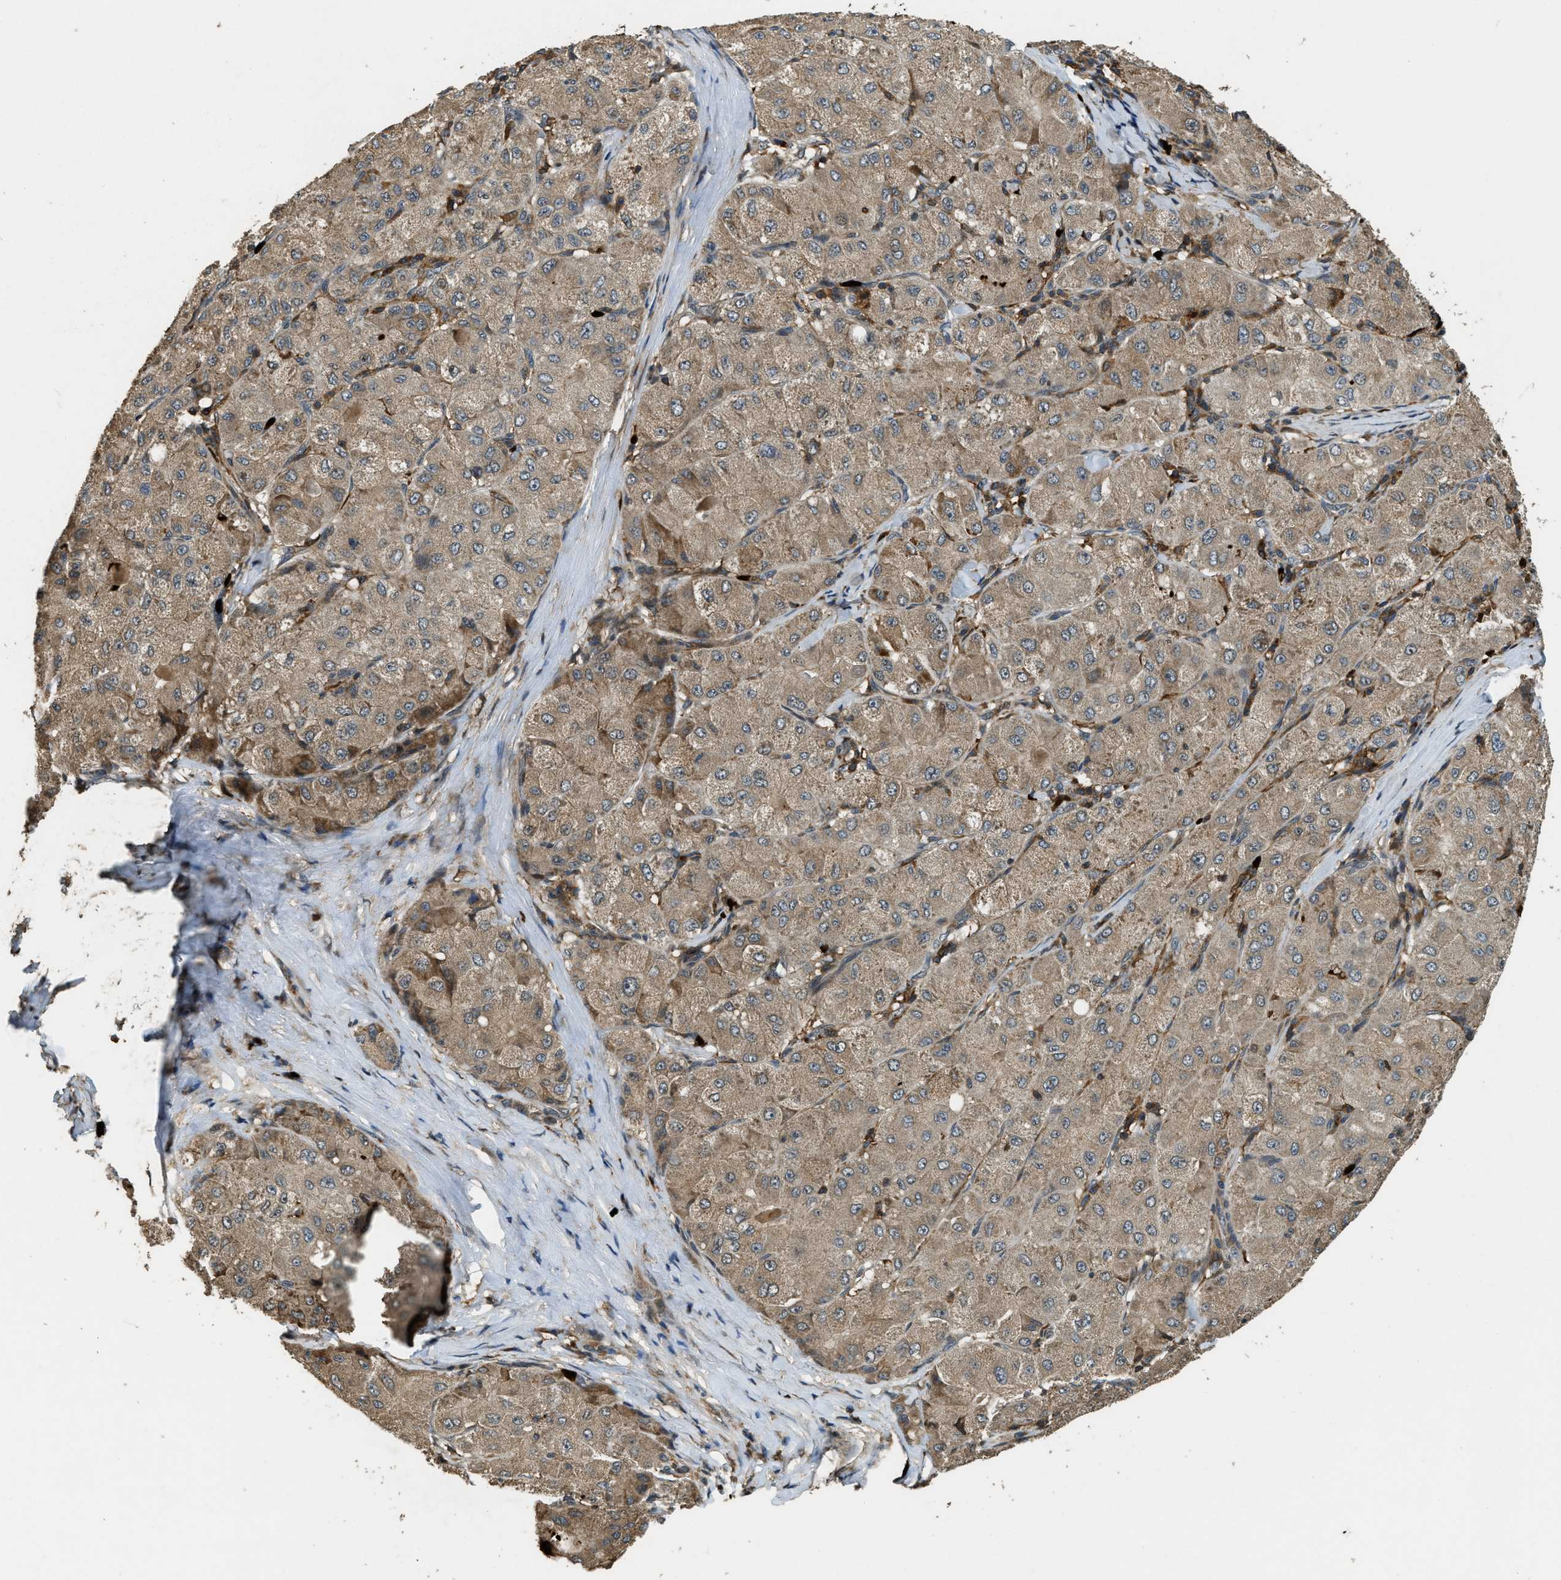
{"staining": {"intensity": "moderate", "quantity": ">75%", "location": "cytoplasmic/membranous"}, "tissue": "liver cancer", "cell_type": "Tumor cells", "image_type": "cancer", "snomed": [{"axis": "morphology", "description": "Carcinoma, Hepatocellular, NOS"}, {"axis": "topography", "description": "Liver"}], "caption": "IHC (DAB) staining of liver cancer exhibits moderate cytoplasmic/membranous protein expression in about >75% of tumor cells.", "gene": "RNF141", "patient": {"sex": "male", "age": 80}}